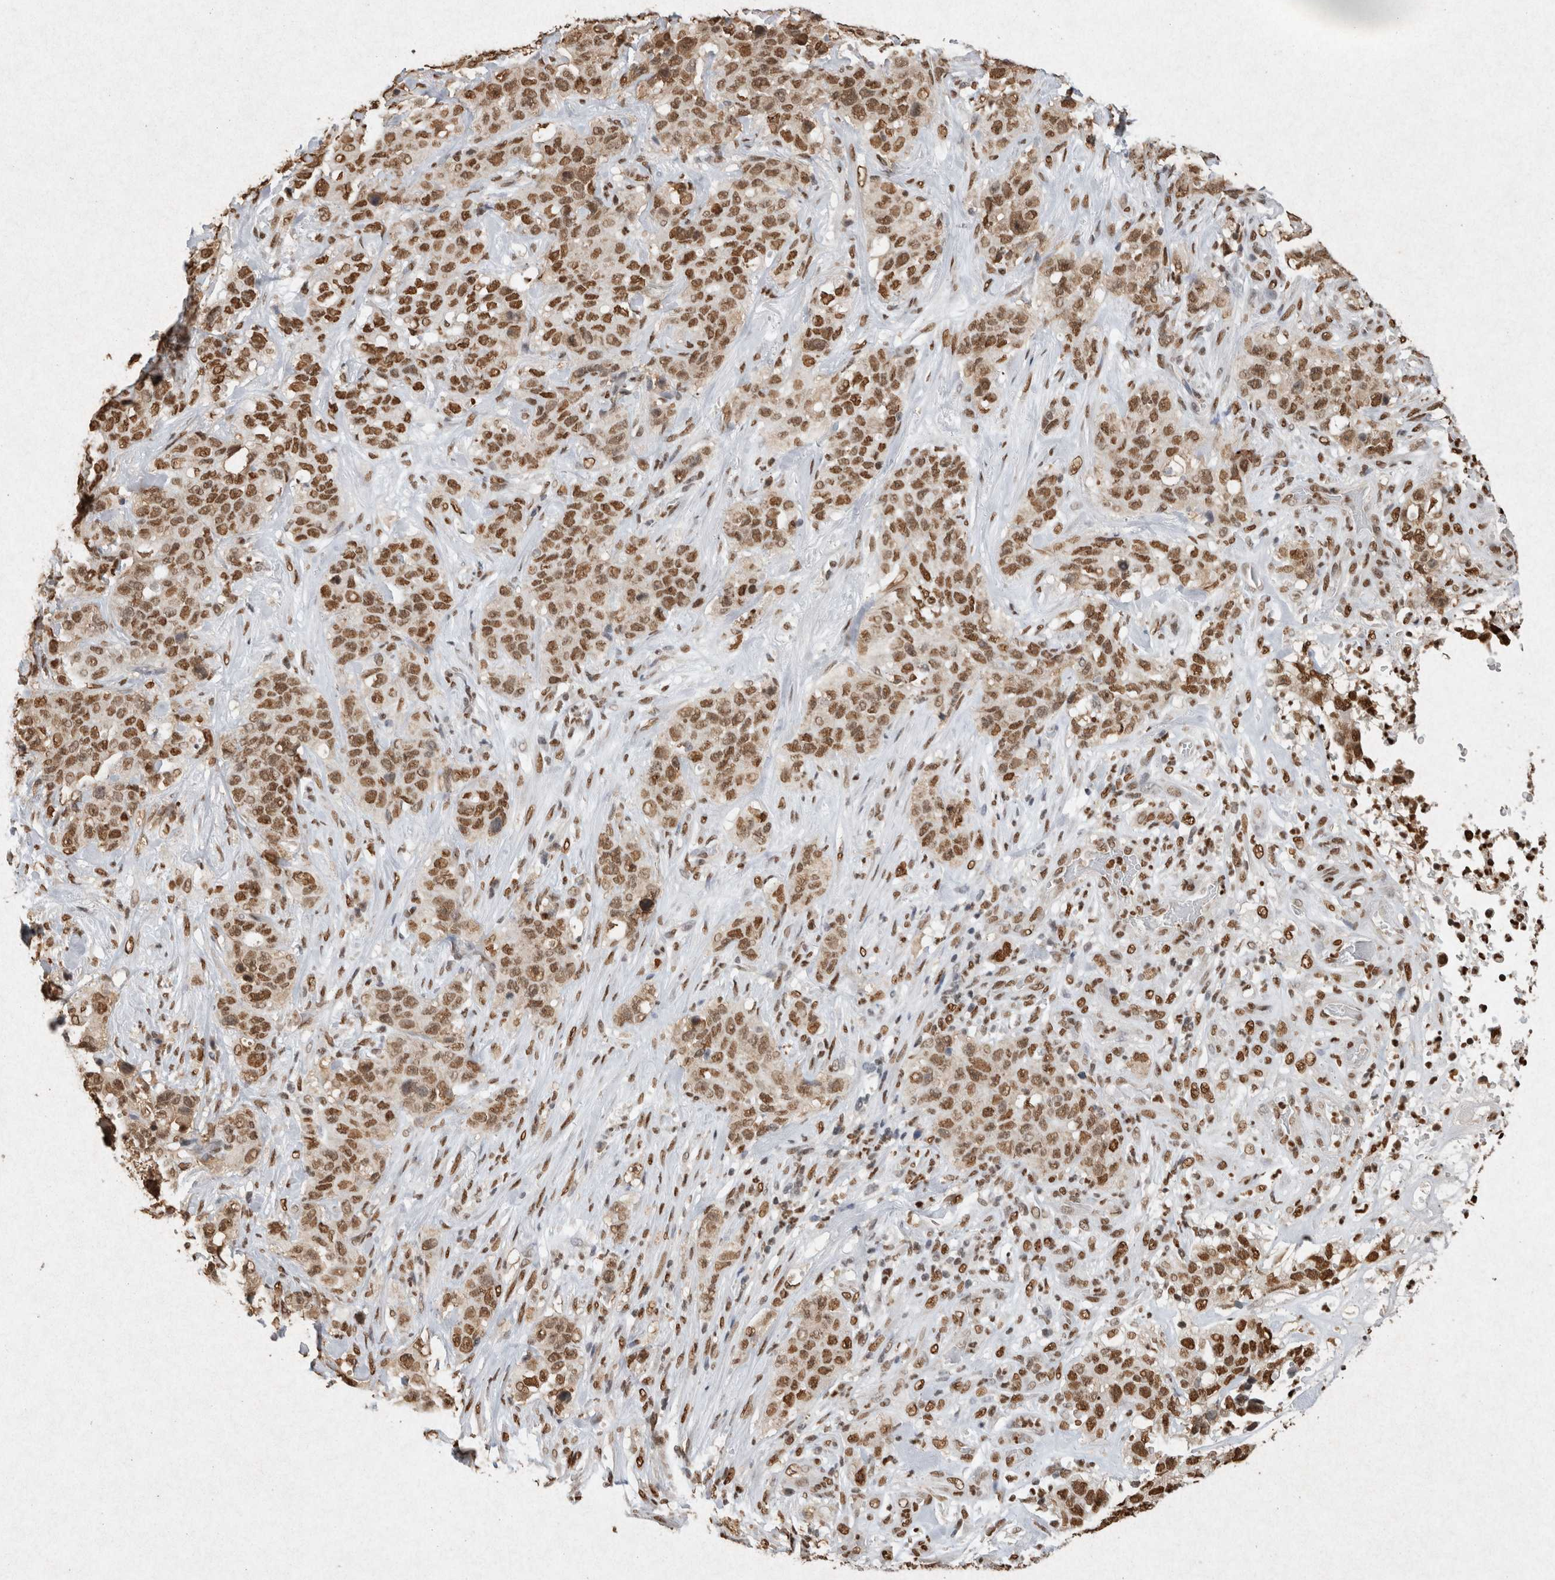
{"staining": {"intensity": "moderate", "quantity": ">75%", "location": "nuclear"}, "tissue": "stomach cancer", "cell_type": "Tumor cells", "image_type": "cancer", "snomed": [{"axis": "morphology", "description": "Adenocarcinoma, NOS"}, {"axis": "topography", "description": "Stomach"}], "caption": "Adenocarcinoma (stomach) was stained to show a protein in brown. There is medium levels of moderate nuclear expression in approximately >75% of tumor cells. (brown staining indicates protein expression, while blue staining denotes nuclei).", "gene": "HDGF", "patient": {"sex": "male", "age": 48}}